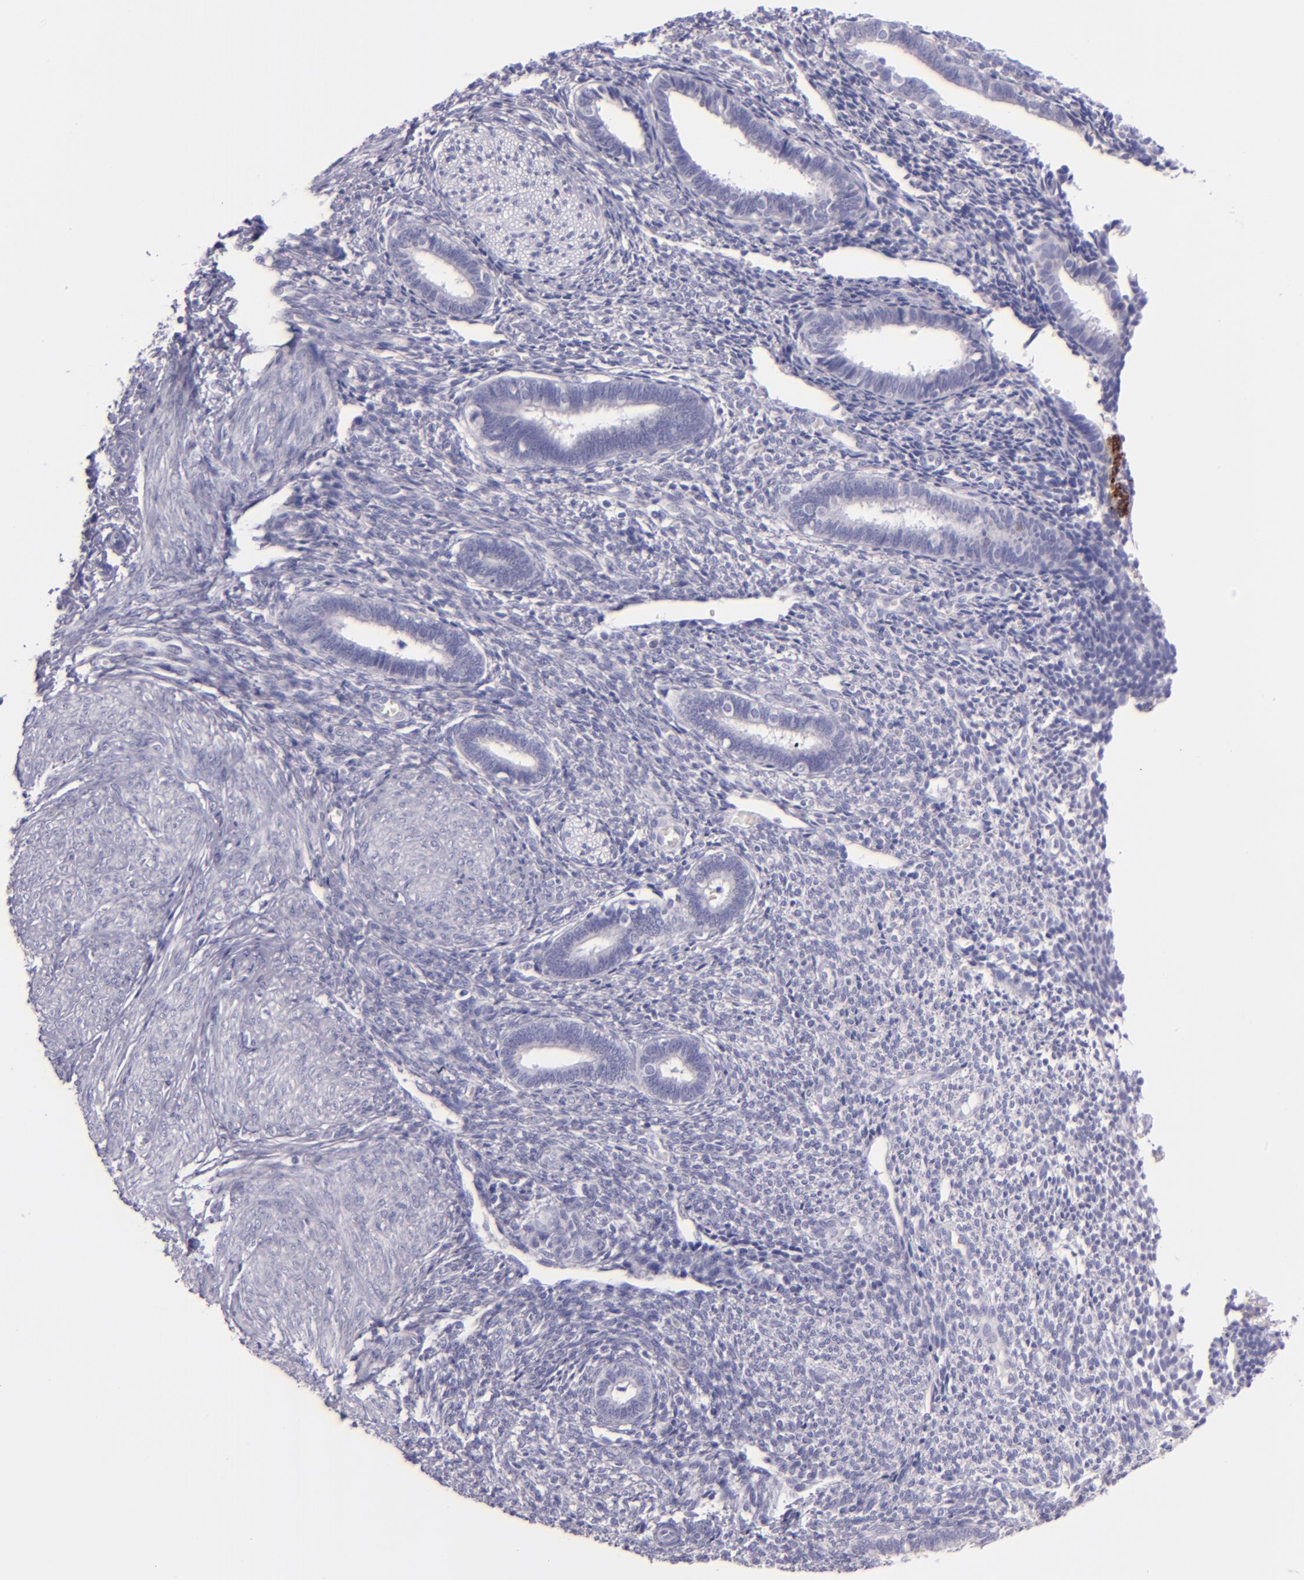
{"staining": {"intensity": "negative", "quantity": "none", "location": "none"}, "tissue": "endometrium", "cell_type": "Cells in endometrial stroma", "image_type": "normal", "snomed": [{"axis": "morphology", "description": "Normal tissue, NOS"}, {"axis": "topography", "description": "Endometrium"}], "caption": "Immunohistochemistry (IHC) of unremarkable human endometrium exhibits no expression in cells in endometrial stroma.", "gene": "MUC5AC", "patient": {"sex": "female", "age": 27}}